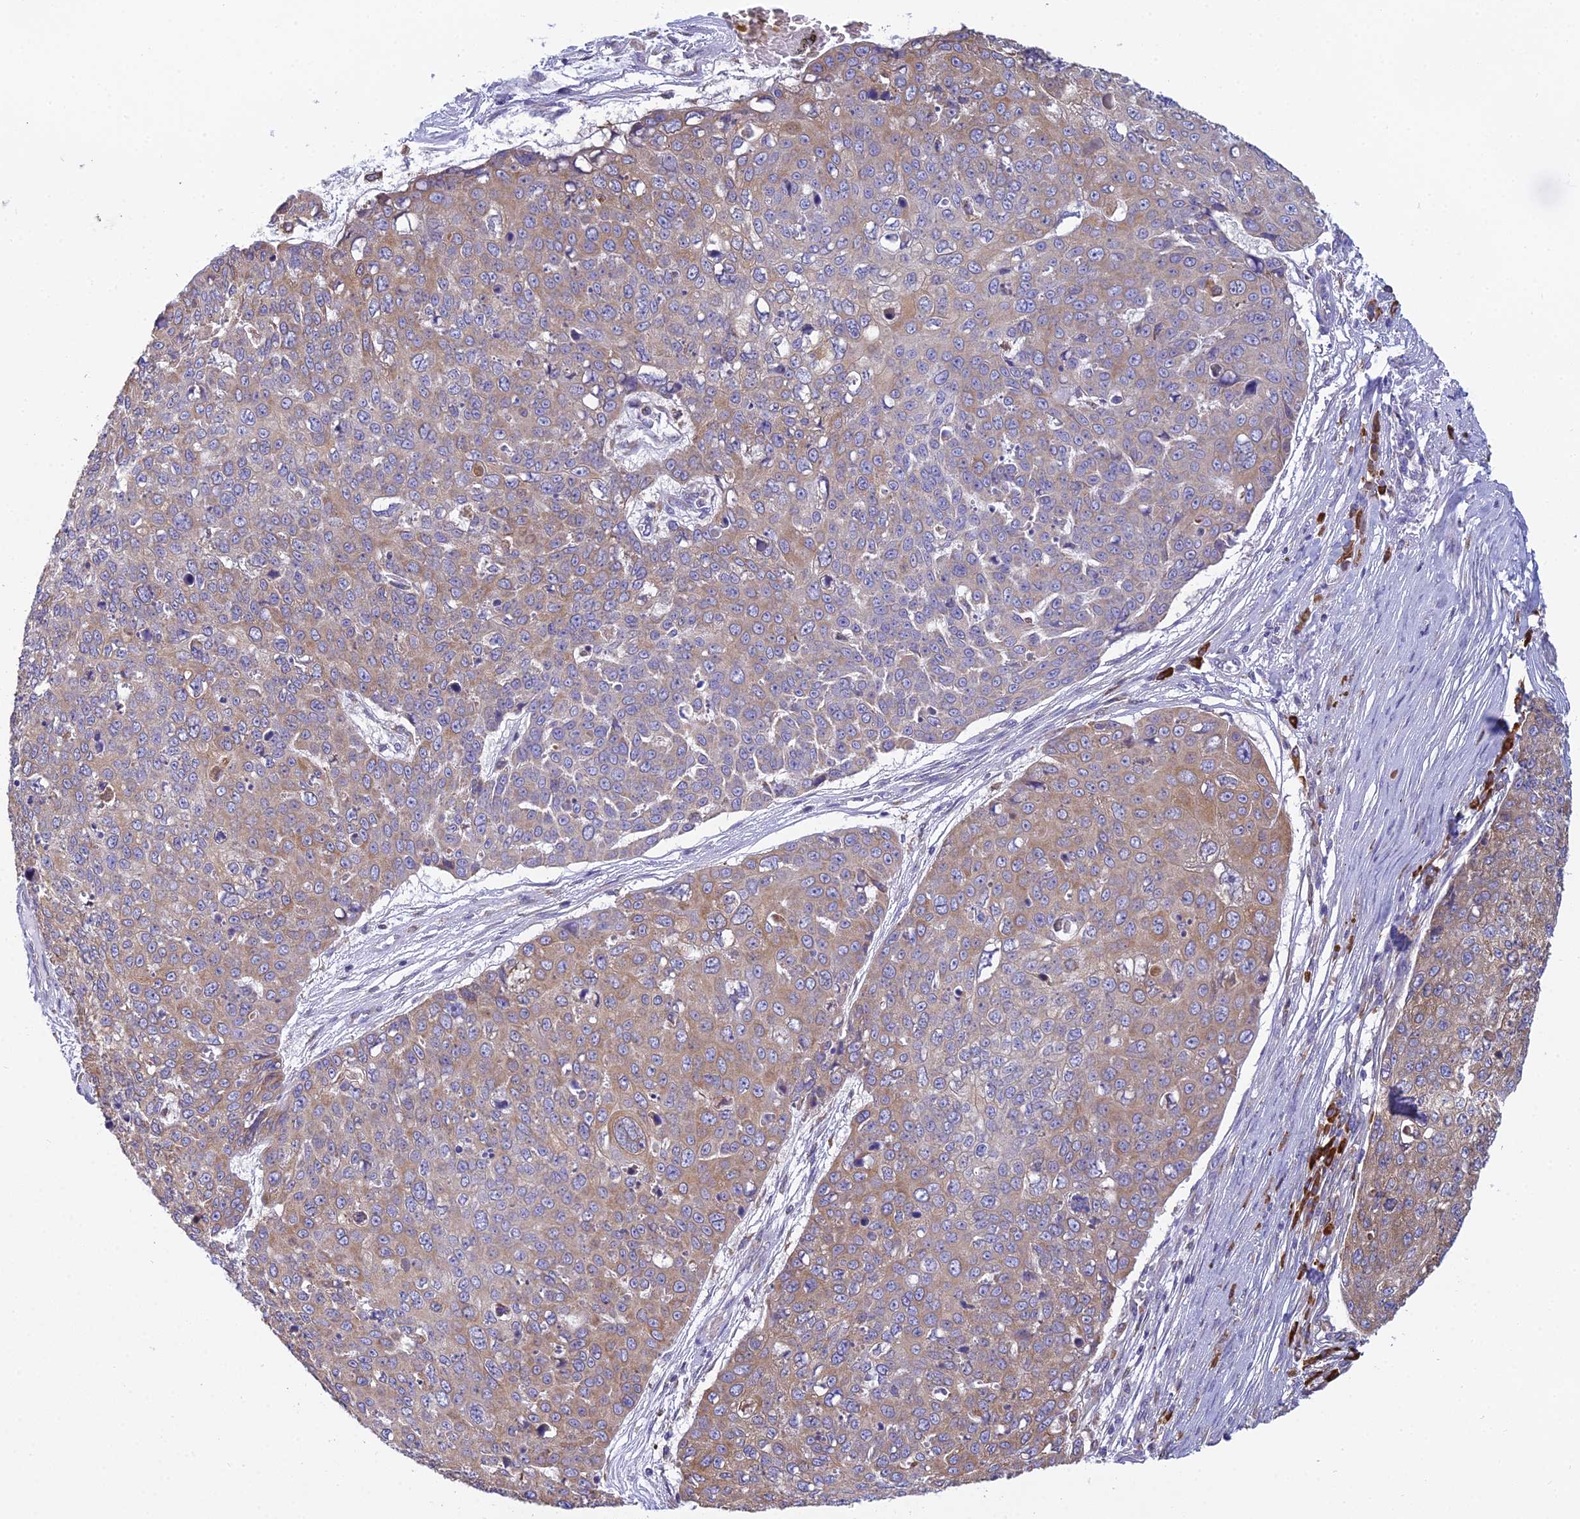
{"staining": {"intensity": "moderate", "quantity": ">75%", "location": "cytoplasmic/membranous"}, "tissue": "skin cancer", "cell_type": "Tumor cells", "image_type": "cancer", "snomed": [{"axis": "morphology", "description": "Squamous cell carcinoma, NOS"}, {"axis": "topography", "description": "Skin"}], "caption": "Skin cancer stained with immunohistochemistry (IHC) exhibits moderate cytoplasmic/membranous positivity in approximately >75% of tumor cells. The staining was performed using DAB to visualize the protein expression in brown, while the nuclei were stained in blue with hematoxylin (Magnification: 20x).", "gene": "HM13", "patient": {"sex": "male", "age": 71}}